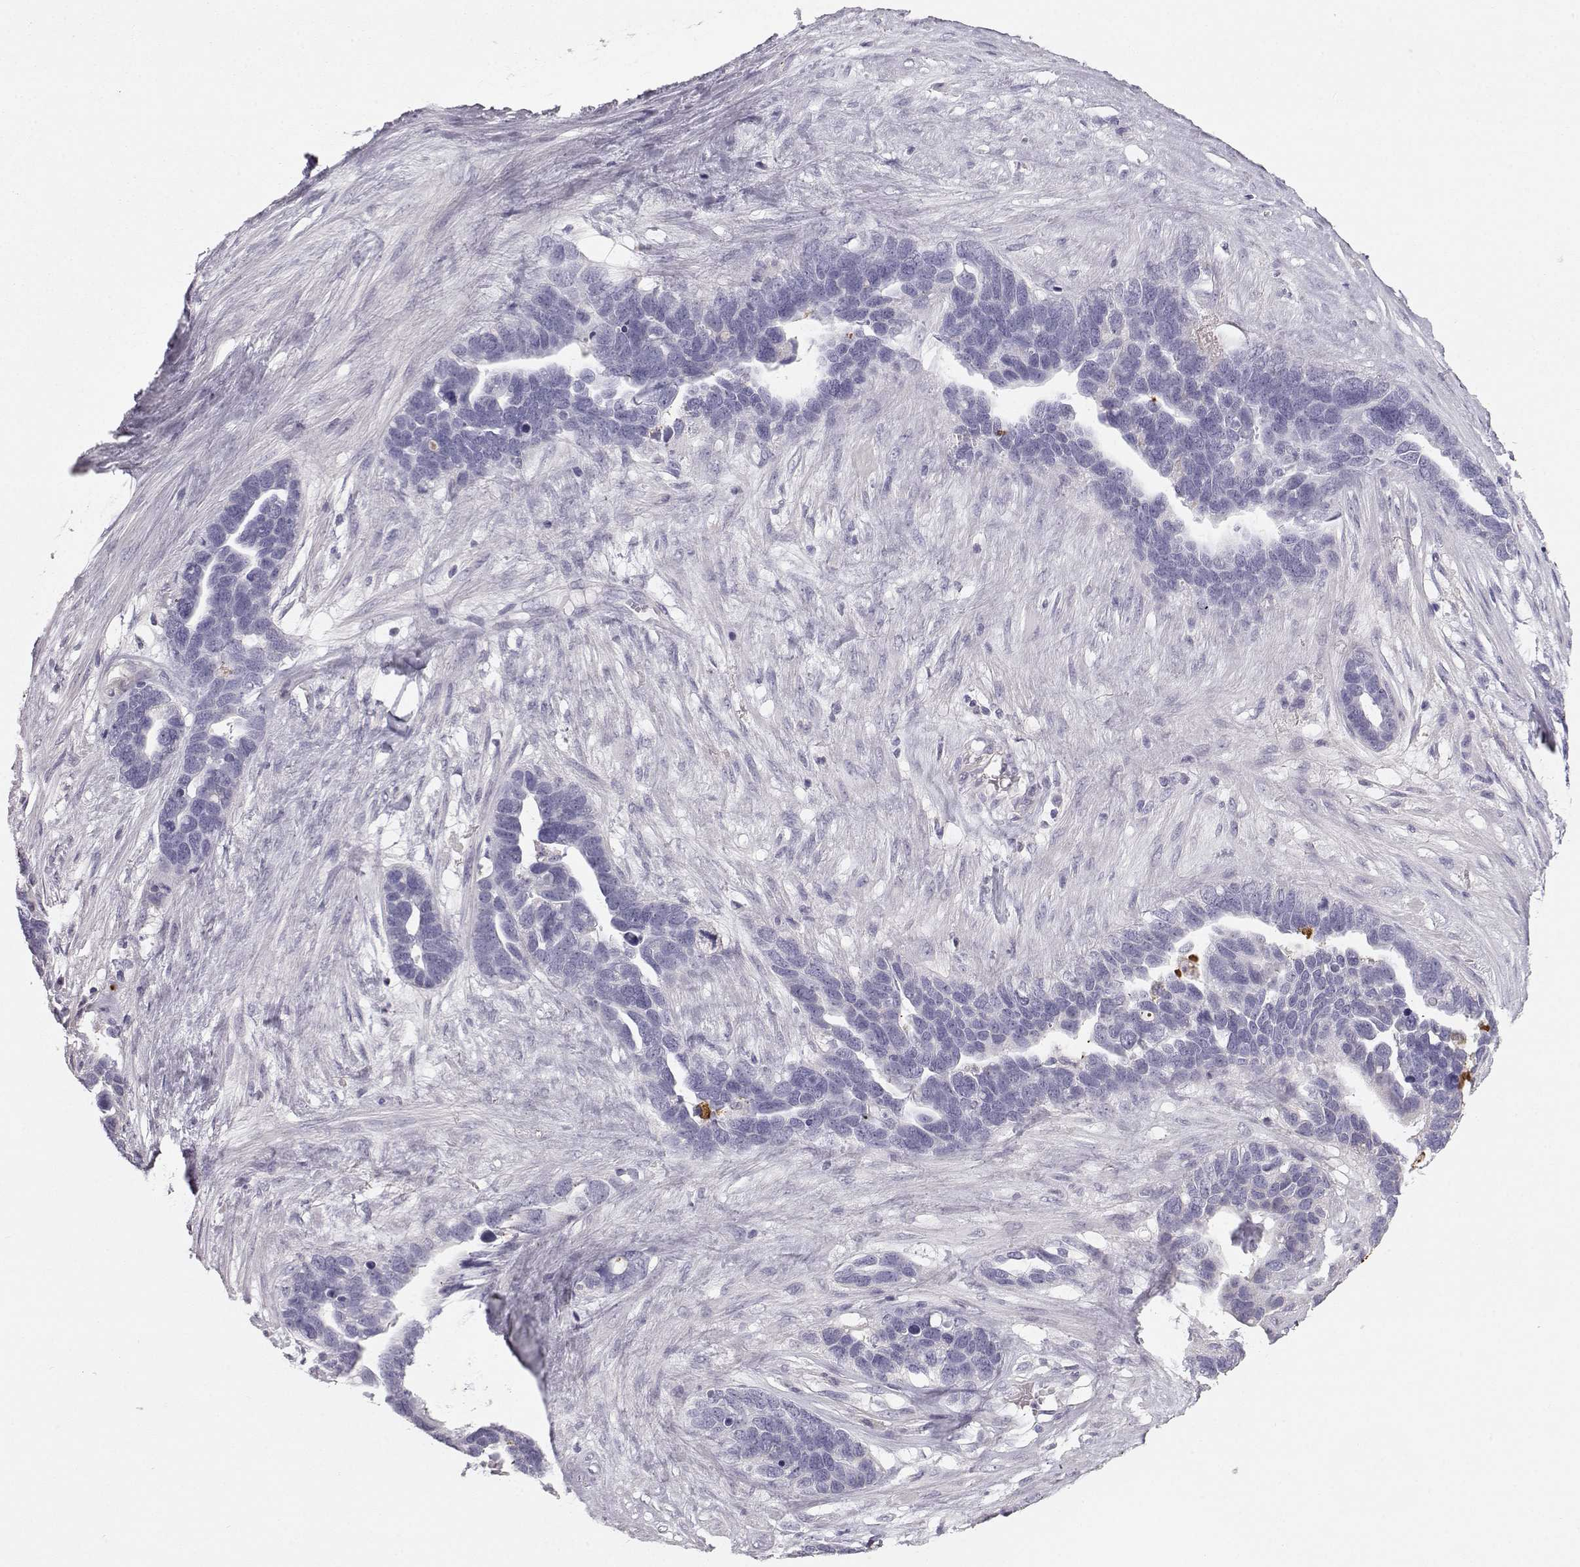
{"staining": {"intensity": "negative", "quantity": "none", "location": "none"}, "tissue": "ovarian cancer", "cell_type": "Tumor cells", "image_type": "cancer", "snomed": [{"axis": "morphology", "description": "Cystadenocarcinoma, serous, NOS"}, {"axis": "topography", "description": "Ovary"}], "caption": "This is an immunohistochemistry micrograph of ovarian serous cystadenocarcinoma. There is no expression in tumor cells.", "gene": "KRTAP16-1", "patient": {"sex": "female", "age": 54}}